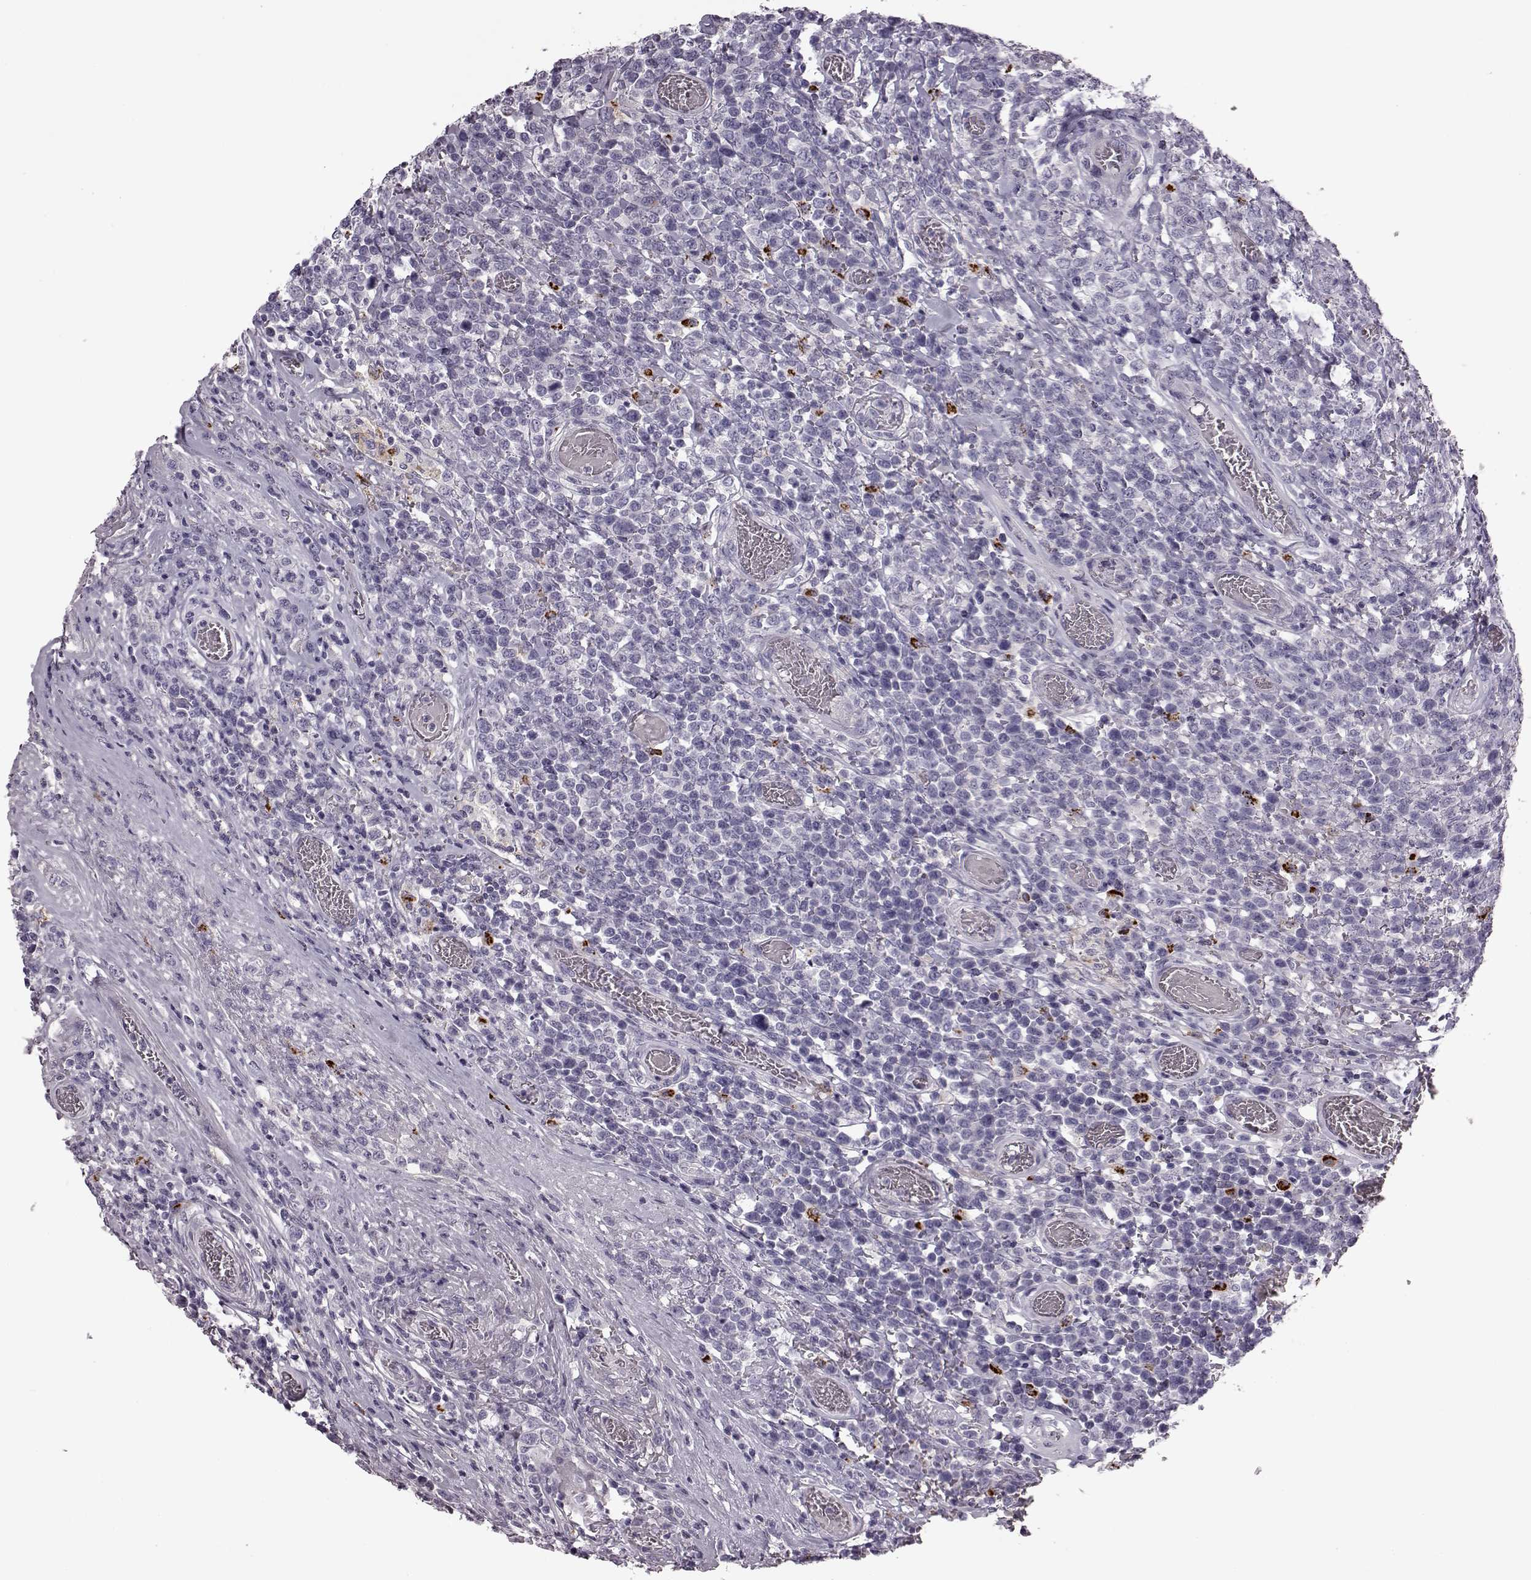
{"staining": {"intensity": "negative", "quantity": "none", "location": "none"}, "tissue": "lymphoma", "cell_type": "Tumor cells", "image_type": "cancer", "snomed": [{"axis": "morphology", "description": "Malignant lymphoma, non-Hodgkin's type, High grade"}, {"axis": "topography", "description": "Soft tissue"}], "caption": "This is an immunohistochemistry photomicrograph of lymphoma. There is no expression in tumor cells.", "gene": "SNTG1", "patient": {"sex": "female", "age": 56}}